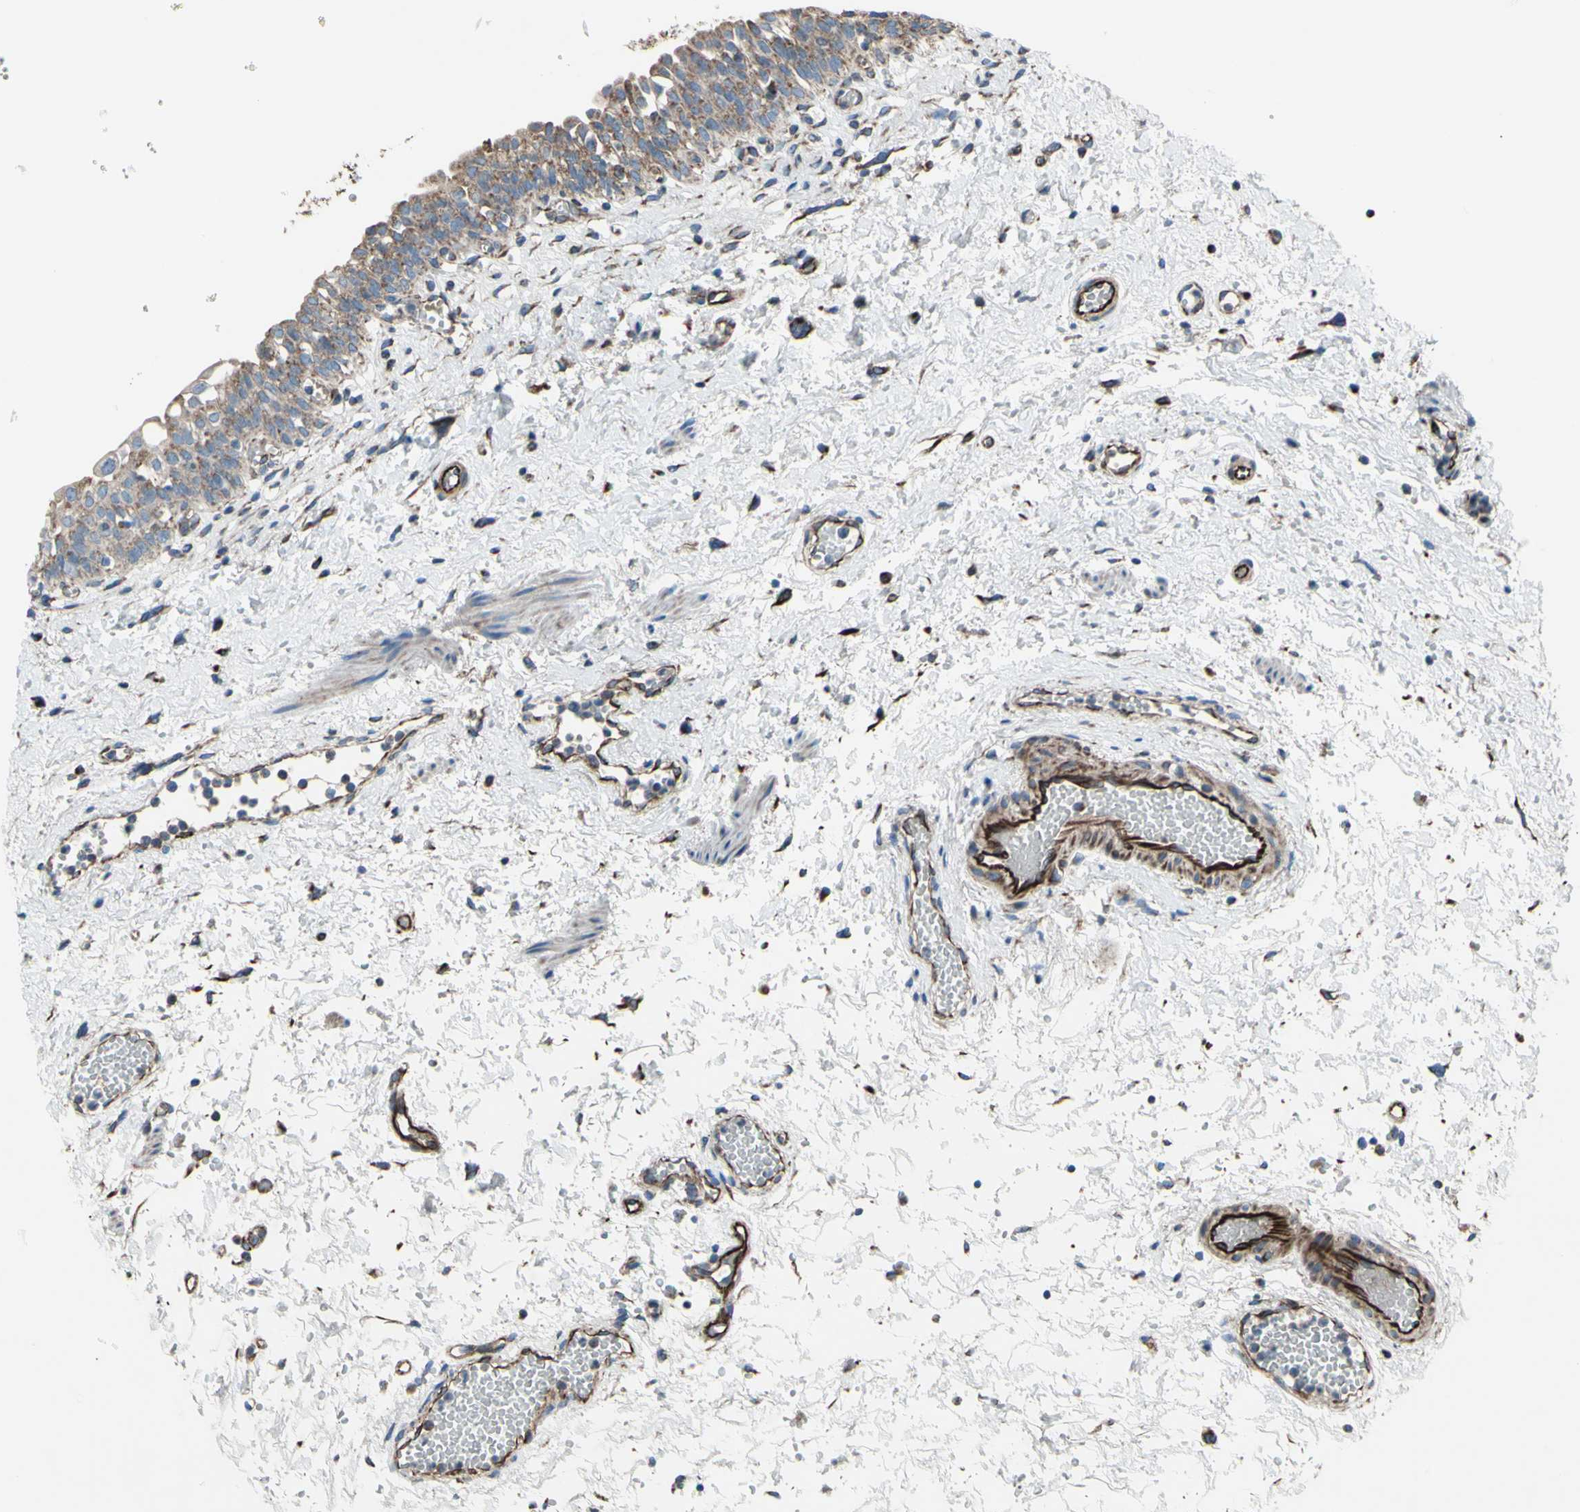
{"staining": {"intensity": "weak", "quantity": ">75%", "location": "cytoplasmic/membranous"}, "tissue": "urinary bladder", "cell_type": "Urothelial cells", "image_type": "normal", "snomed": [{"axis": "morphology", "description": "Normal tissue, NOS"}, {"axis": "topography", "description": "Urinary bladder"}], "caption": "Unremarkable urinary bladder demonstrates weak cytoplasmic/membranous positivity in approximately >75% of urothelial cells, visualized by immunohistochemistry. (brown staining indicates protein expression, while blue staining denotes nuclei).", "gene": "EMC7", "patient": {"sex": "male", "age": 55}}